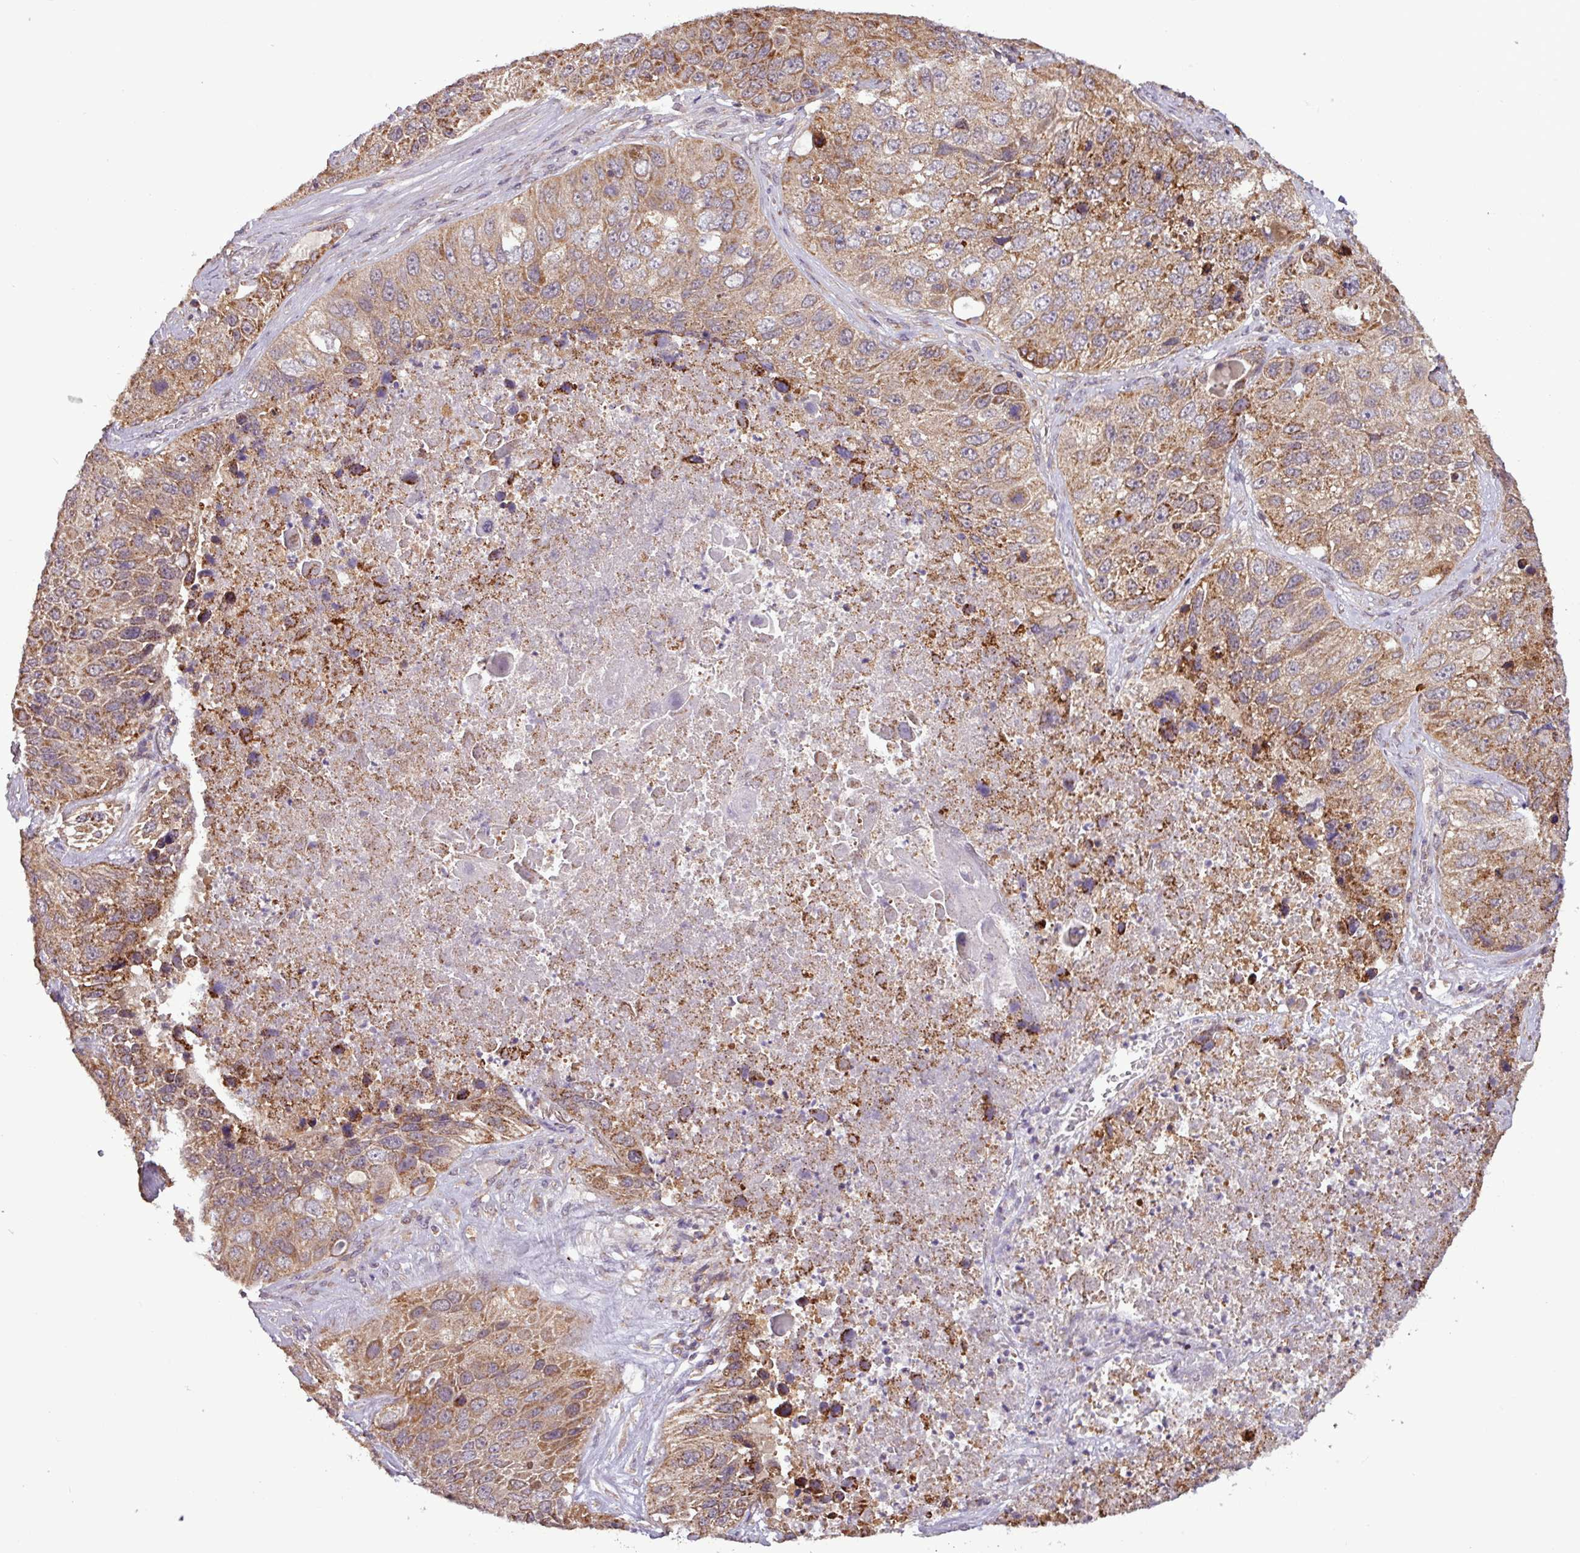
{"staining": {"intensity": "moderate", "quantity": ">75%", "location": "cytoplasmic/membranous"}, "tissue": "lung cancer", "cell_type": "Tumor cells", "image_type": "cancer", "snomed": [{"axis": "morphology", "description": "Squamous cell carcinoma, NOS"}, {"axis": "topography", "description": "Lung"}], "caption": "The histopathology image displays staining of lung cancer, revealing moderate cytoplasmic/membranous protein staining (brown color) within tumor cells.", "gene": "MCTP2", "patient": {"sex": "male", "age": 61}}